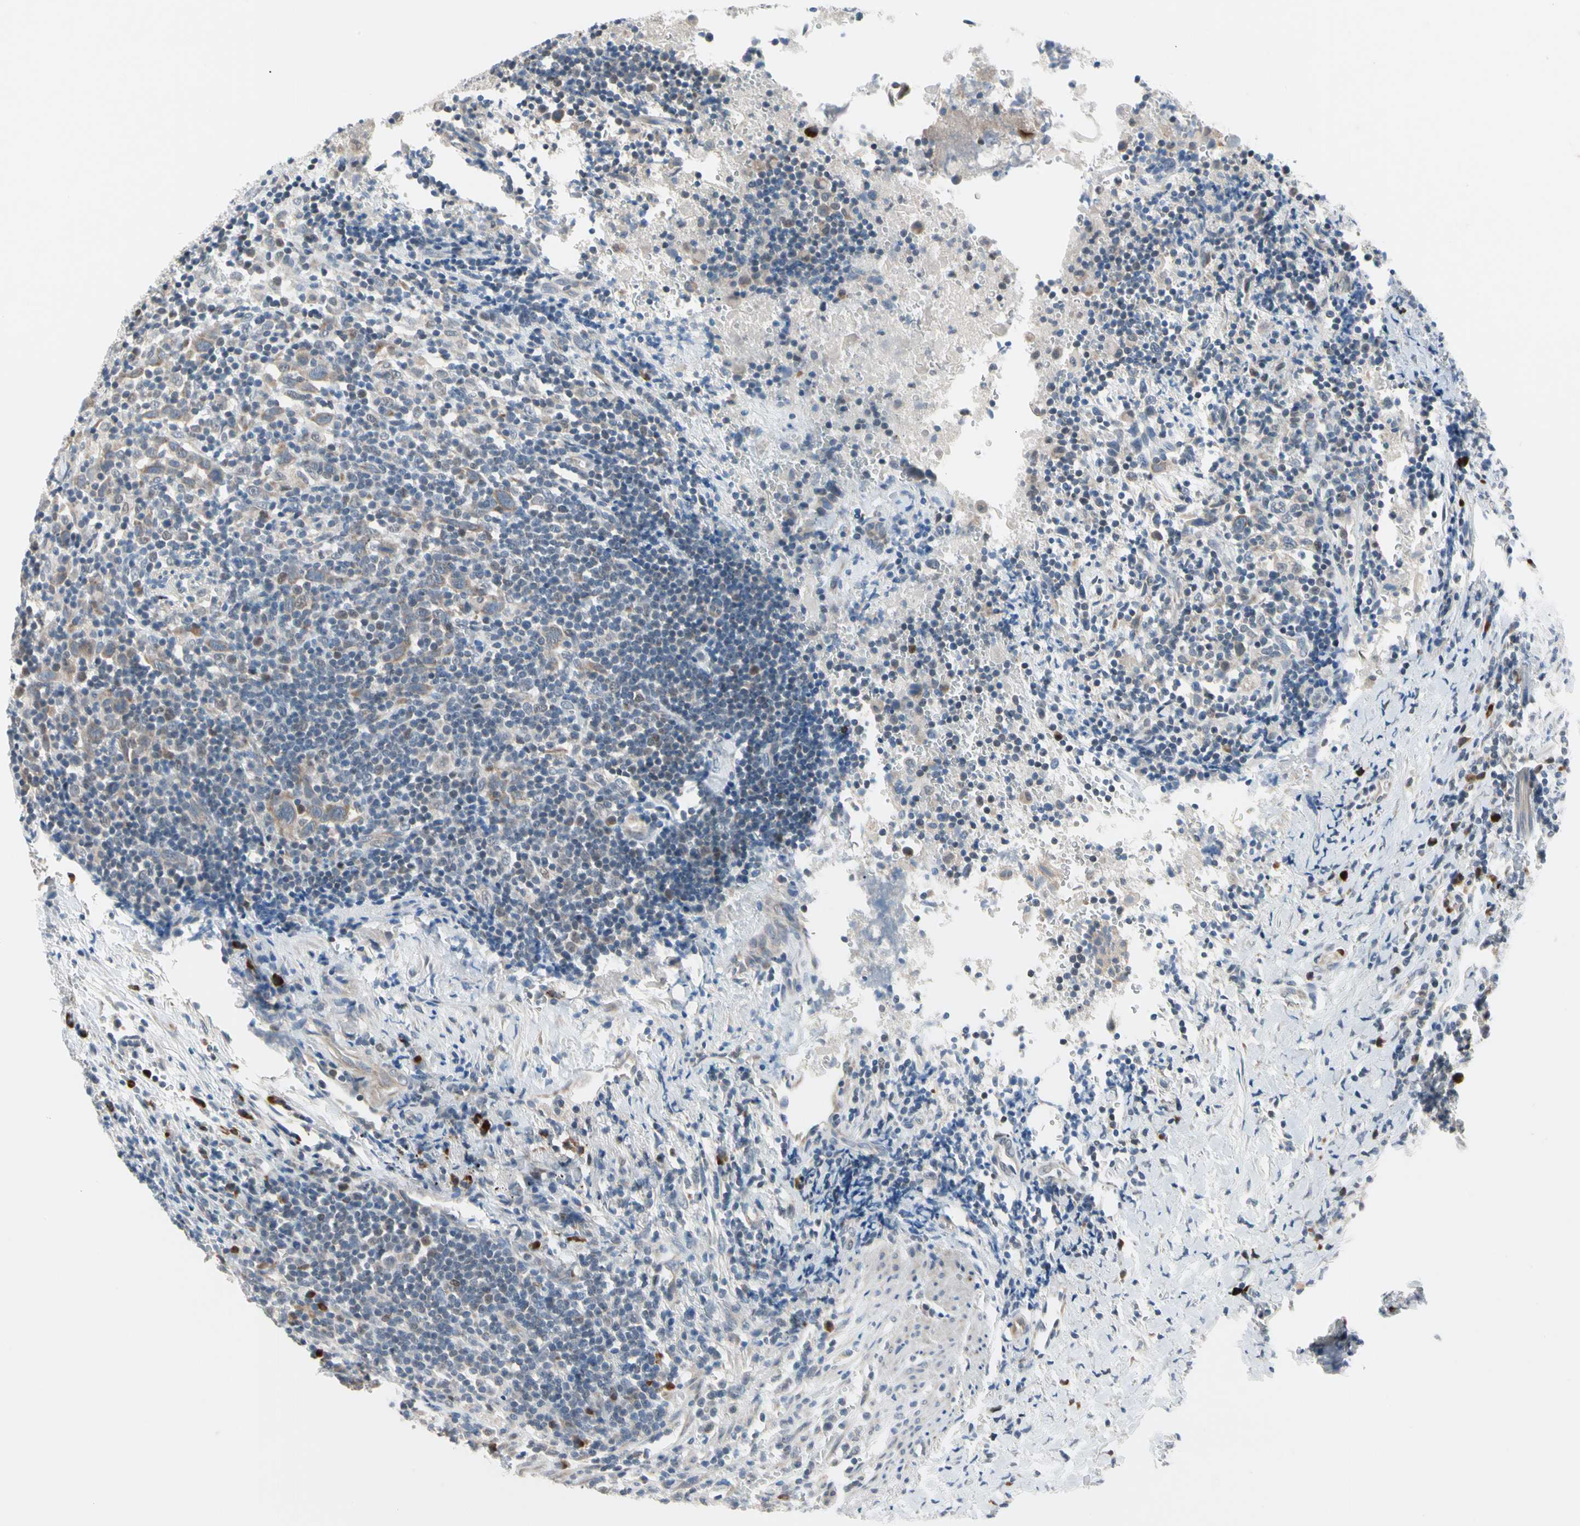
{"staining": {"intensity": "weak", "quantity": ">75%", "location": "cytoplasmic/membranous"}, "tissue": "urothelial cancer", "cell_type": "Tumor cells", "image_type": "cancer", "snomed": [{"axis": "morphology", "description": "Urothelial carcinoma, High grade"}, {"axis": "topography", "description": "Urinary bladder"}], "caption": "Brown immunohistochemical staining in urothelial cancer shows weak cytoplasmic/membranous expression in approximately >75% of tumor cells. (Brightfield microscopy of DAB IHC at high magnification).", "gene": "MARK1", "patient": {"sex": "male", "age": 61}}